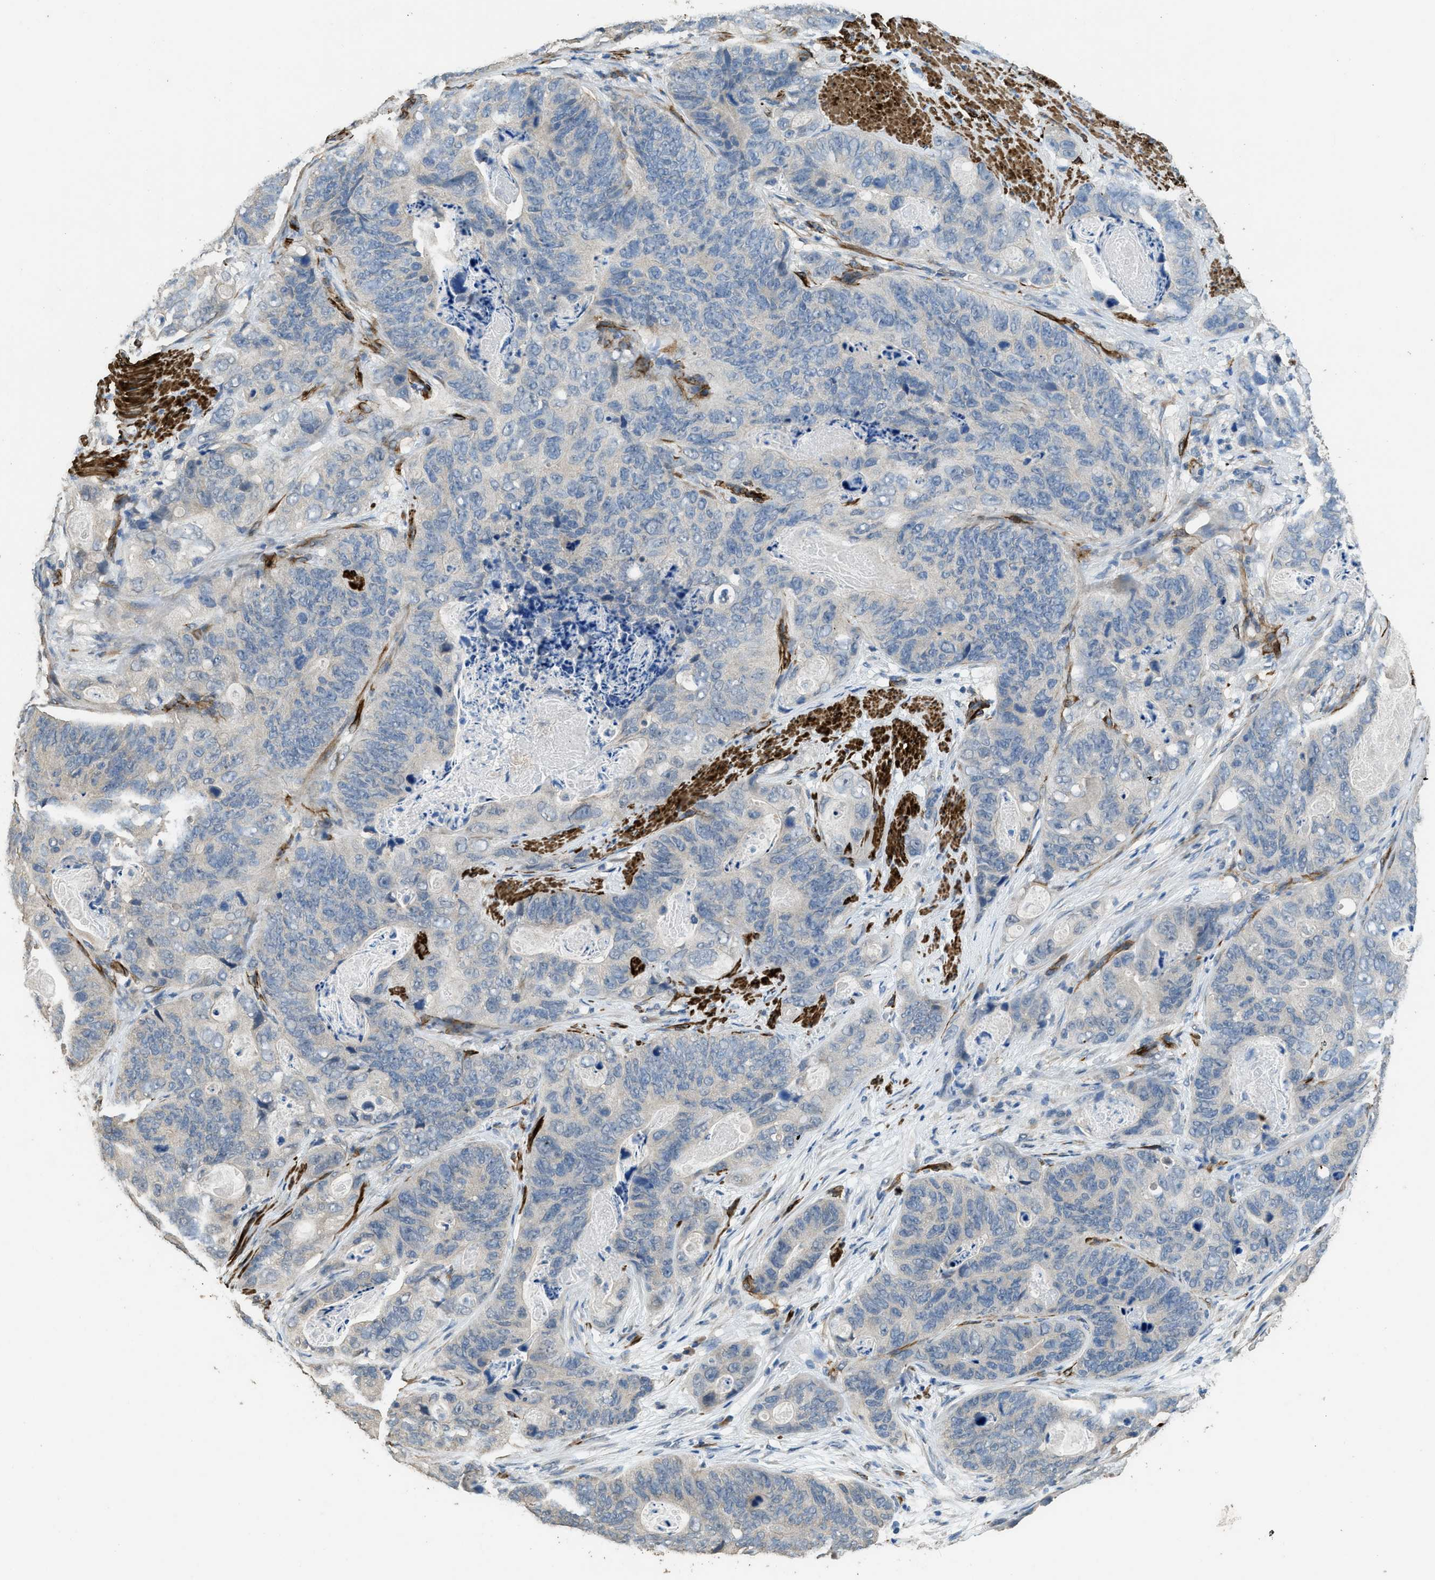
{"staining": {"intensity": "negative", "quantity": "none", "location": "none"}, "tissue": "stomach cancer", "cell_type": "Tumor cells", "image_type": "cancer", "snomed": [{"axis": "morphology", "description": "Adenocarcinoma, NOS"}, {"axis": "topography", "description": "Stomach"}], "caption": "Immunohistochemical staining of adenocarcinoma (stomach) exhibits no significant positivity in tumor cells.", "gene": "SYNM", "patient": {"sex": "female", "age": 89}}